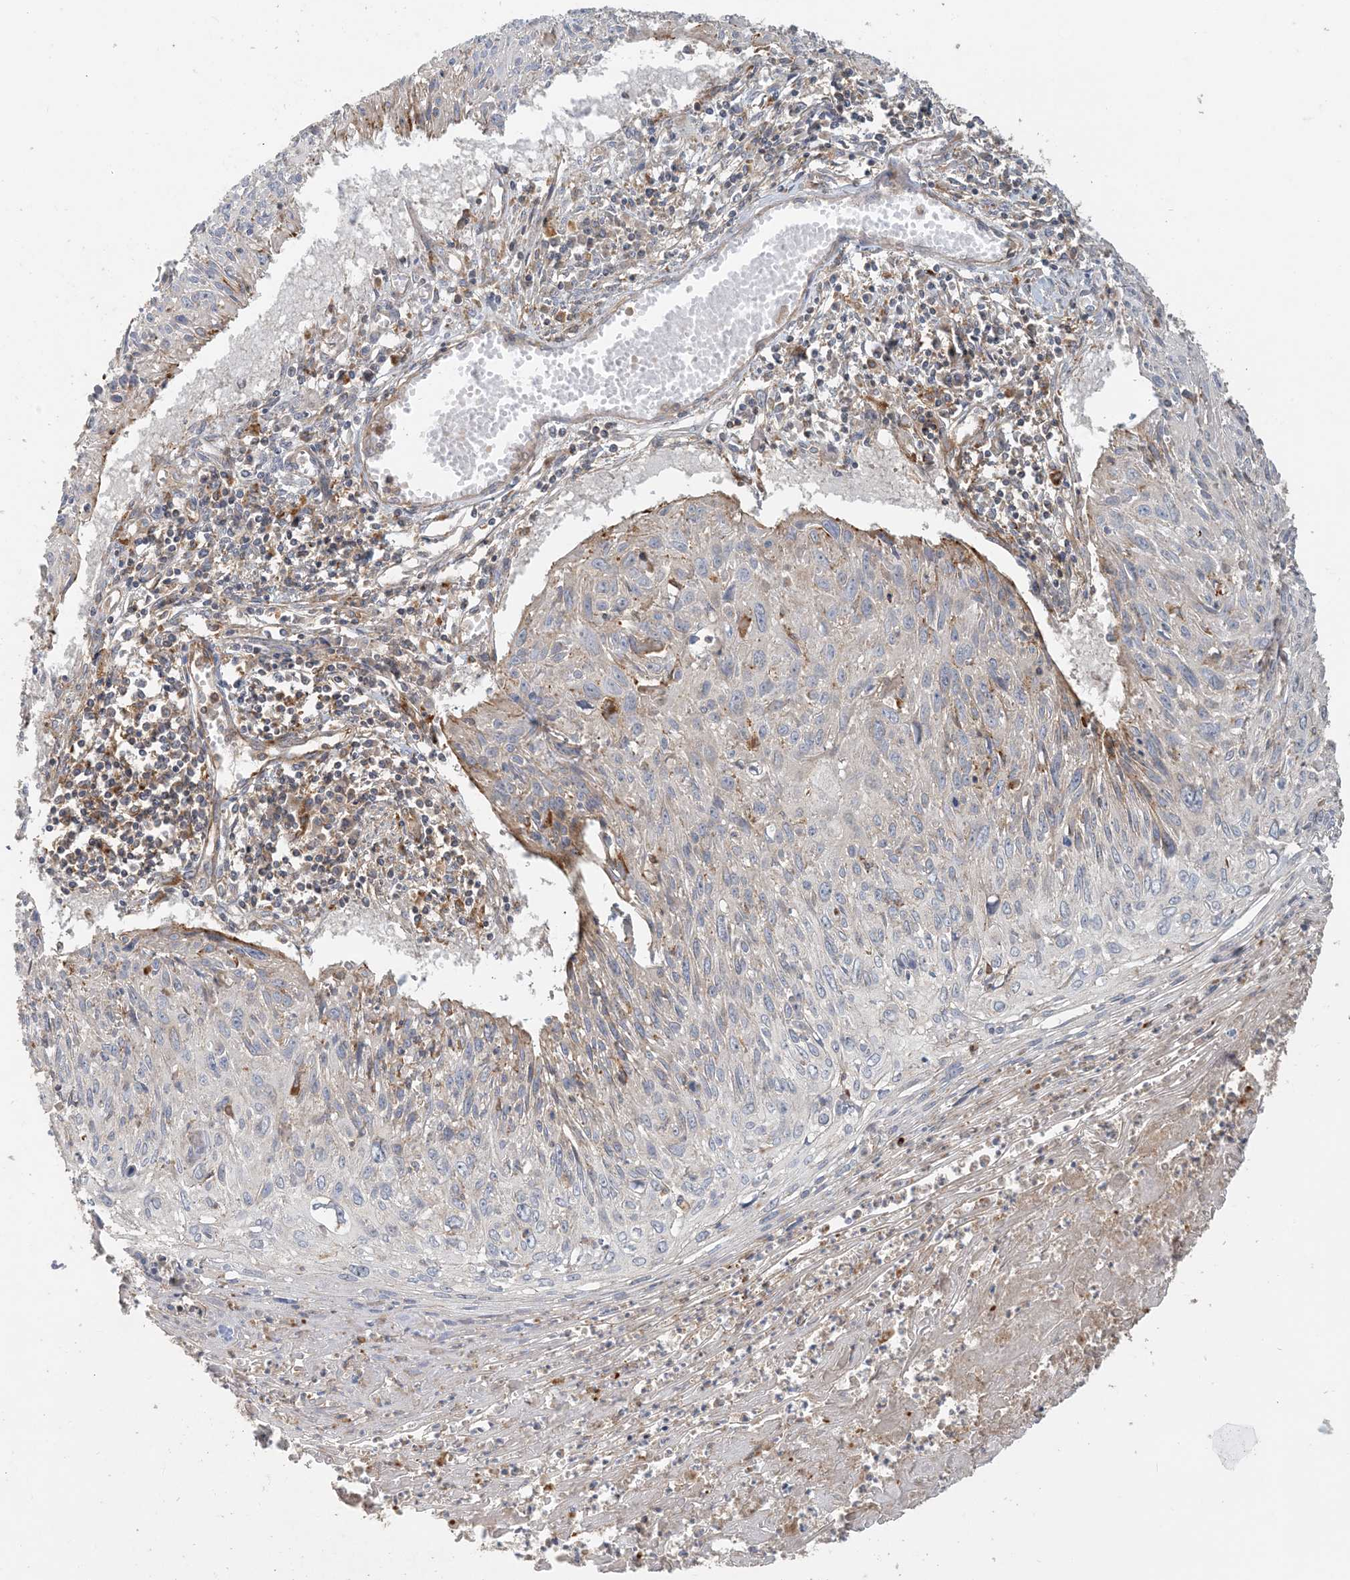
{"staining": {"intensity": "weak", "quantity": "<25%", "location": "cytoplasmic/membranous"}, "tissue": "cervical cancer", "cell_type": "Tumor cells", "image_type": "cancer", "snomed": [{"axis": "morphology", "description": "Squamous cell carcinoma, NOS"}, {"axis": "topography", "description": "Cervix"}], "caption": "Immunohistochemistry (IHC) photomicrograph of human cervical cancer stained for a protein (brown), which reveals no staining in tumor cells.", "gene": "SPPL2A", "patient": {"sex": "female", "age": 51}}